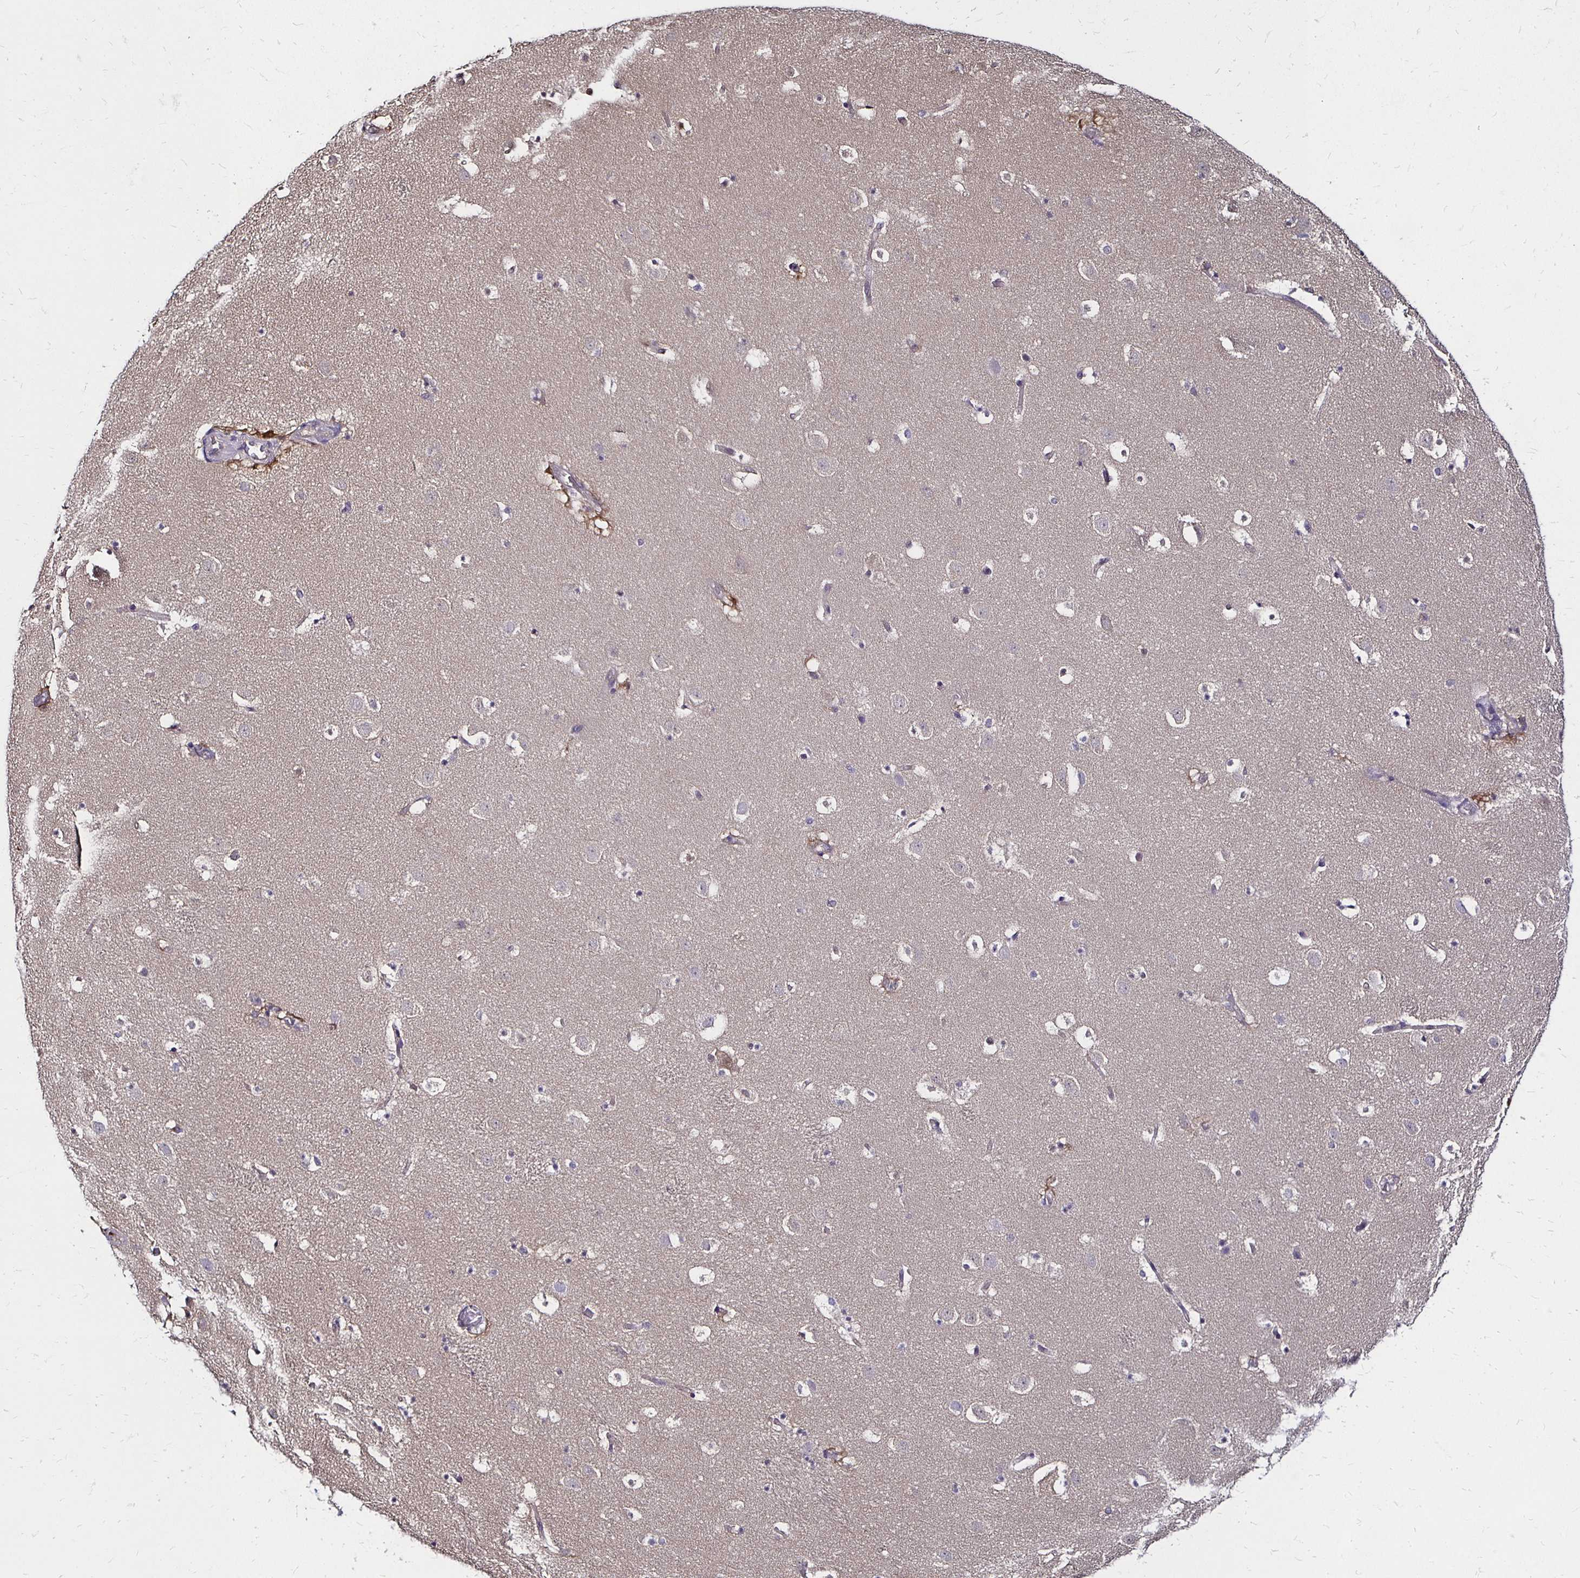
{"staining": {"intensity": "weak", "quantity": "<25%", "location": "cytoplasmic/membranous"}, "tissue": "caudate", "cell_type": "Glial cells", "image_type": "normal", "snomed": [{"axis": "morphology", "description": "Normal tissue, NOS"}, {"axis": "topography", "description": "Lateral ventricle wall"}], "caption": "Unremarkable caudate was stained to show a protein in brown. There is no significant positivity in glial cells. The staining was performed using DAB (3,3'-diaminobenzidine) to visualize the protein expression in brown, while the nuclei were stained in blue with hematoxylin (Magnification: 20x).", "gene": "TXN", "patient": {"sex": "male", "age": 37}}